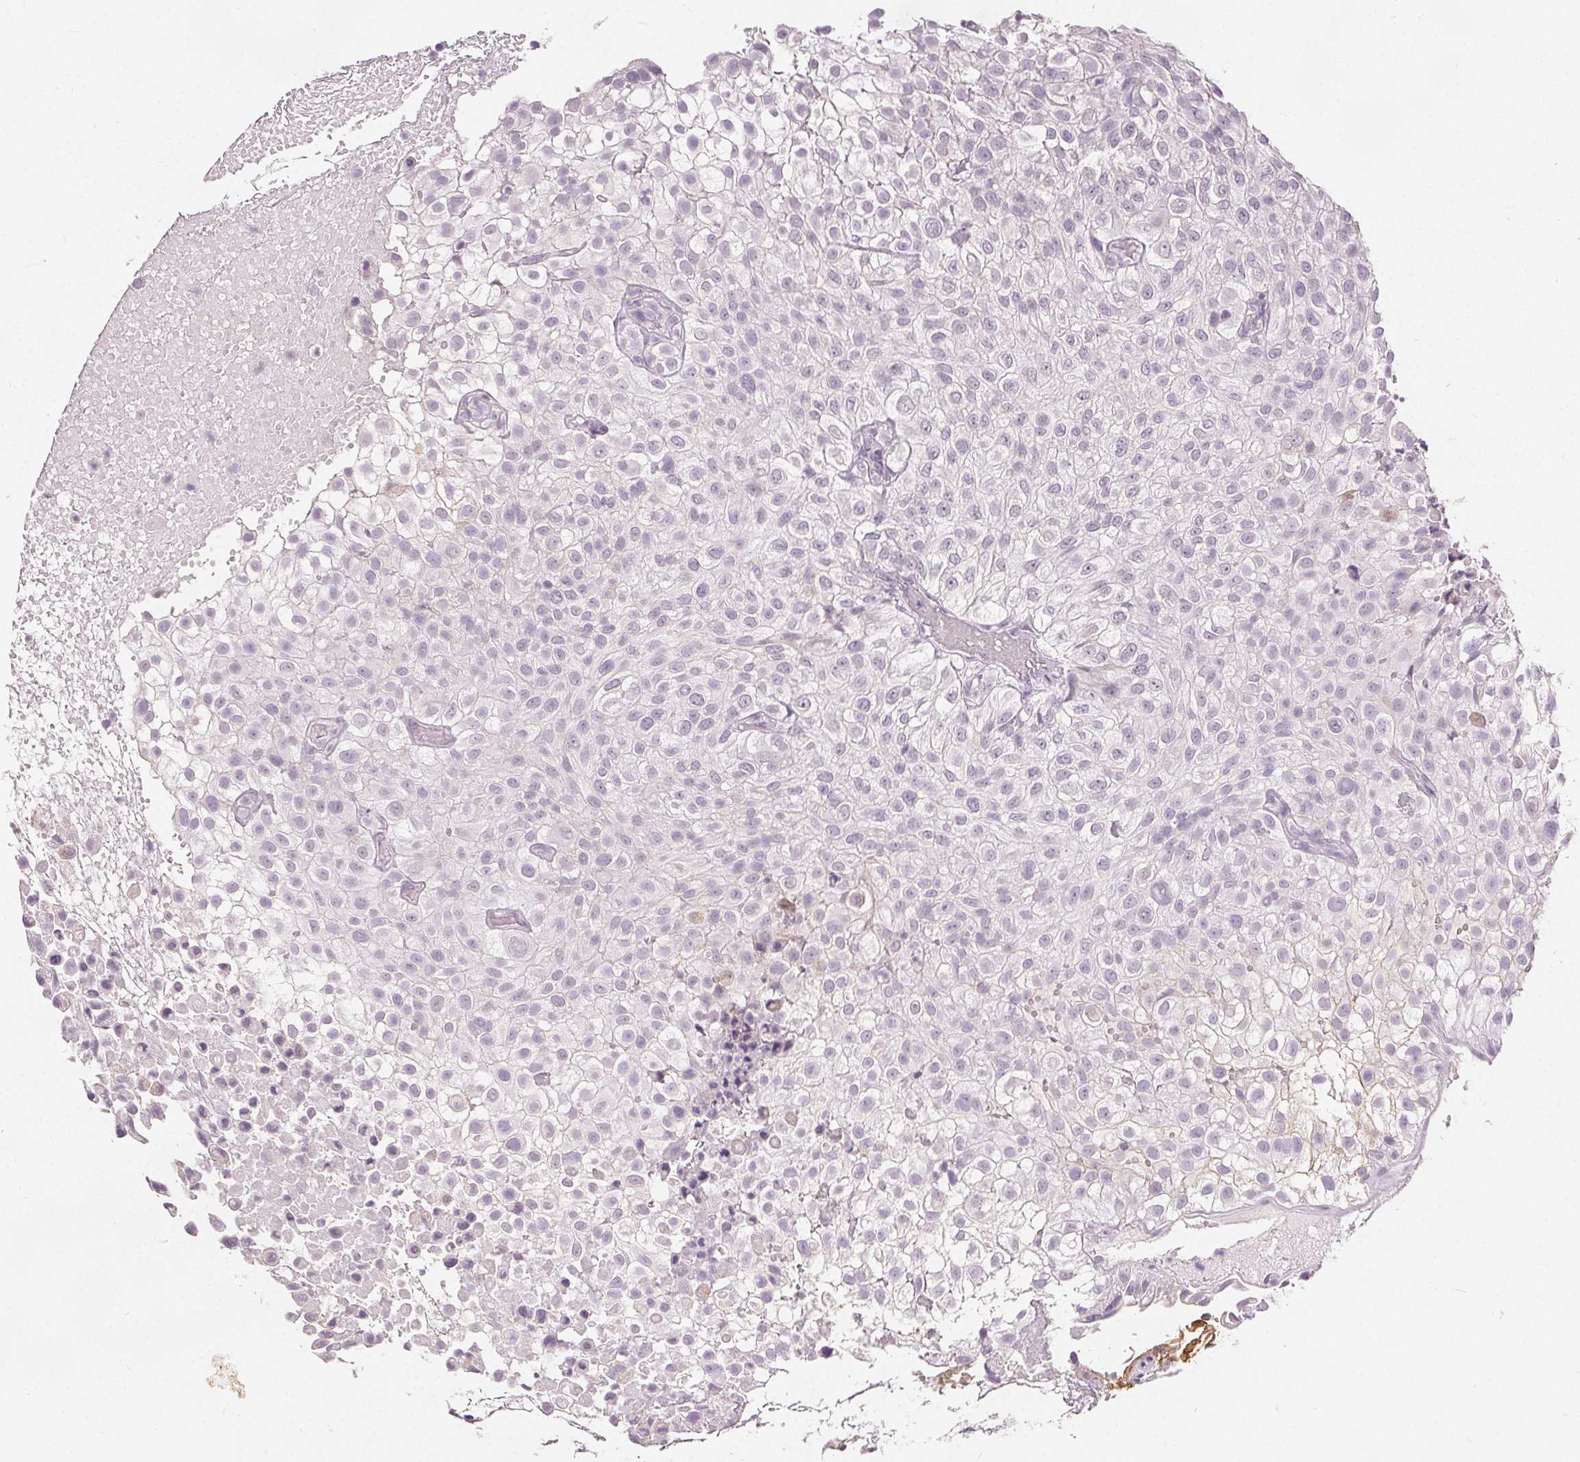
{"staining": {"intensity": "negative", "quantity": "none", "location": "none"}, "tissue": "urothelial cancer", "cell_type": "Tumor cells", "image_type": "cancer", "snomed": [{"axis": "morphology", "description": "Urothelial carcinoma, High grade"}, {"axis": "topography", "description": "Urinary bladder"}], "caption": "There is no significant expression in tumor cells of urothelial cancer.", "gene": "CA12", "patient": {"sex": "male", "age": 56}}